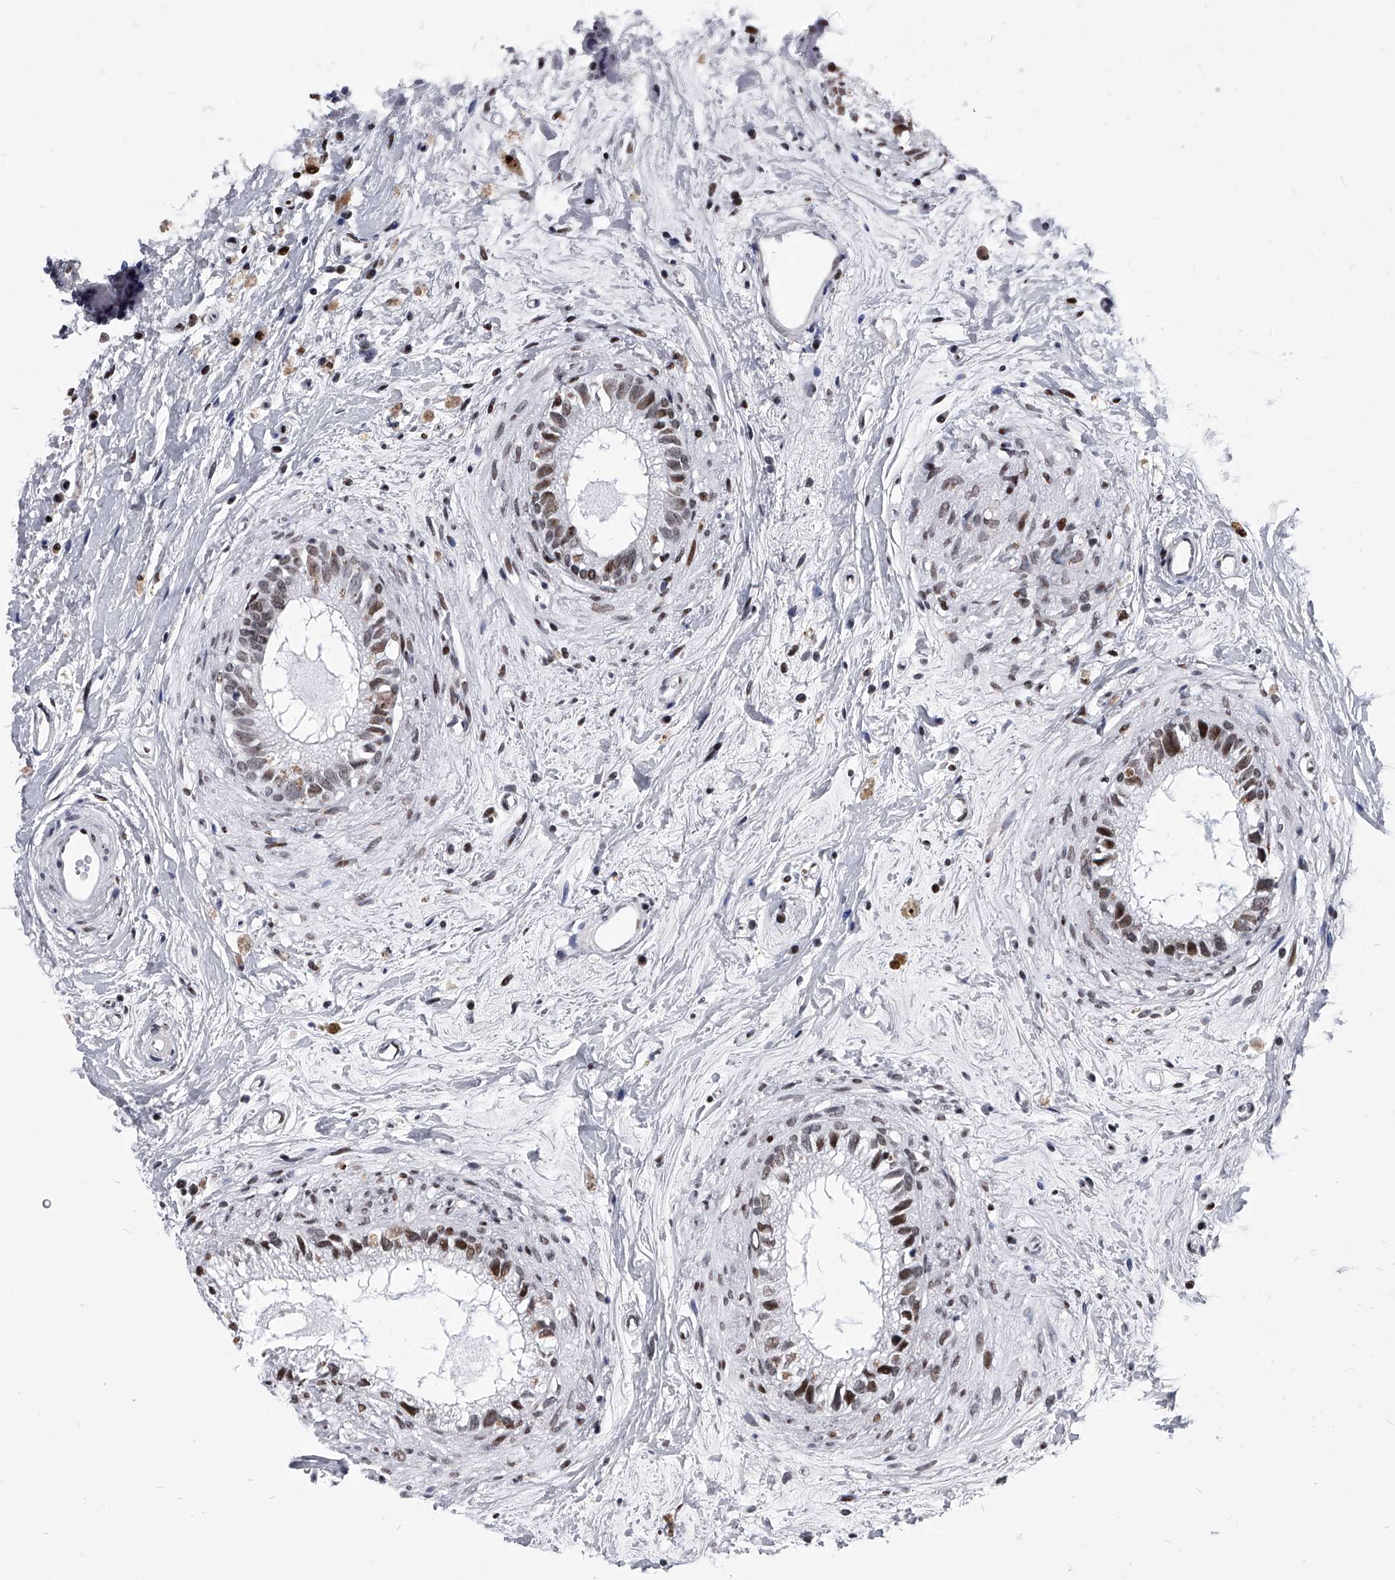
{"staining": {"intensity": "moderate", "quantity": "<25%", "location": "nuclear"}, "tissue": "epididymis", "cell_type": "Glandular cells", "image_type": "normal", "snomed": [{"axis": "morphology", "description": "Normal tissue, NOS"}, {"axis": "topography", "description": "Epididymis"}], "caption": "Brown immunohistochemical staining in unremarkable epididymis exhibits moderate nuclear expression in approximately <25% of glandular cells. (DAB (3,3'-diaminobenzidine) = brown stain, brightfield microscopy at high magnification).", "gene": "CMTR1", "patient": {"sex": "male", "age": 80}}